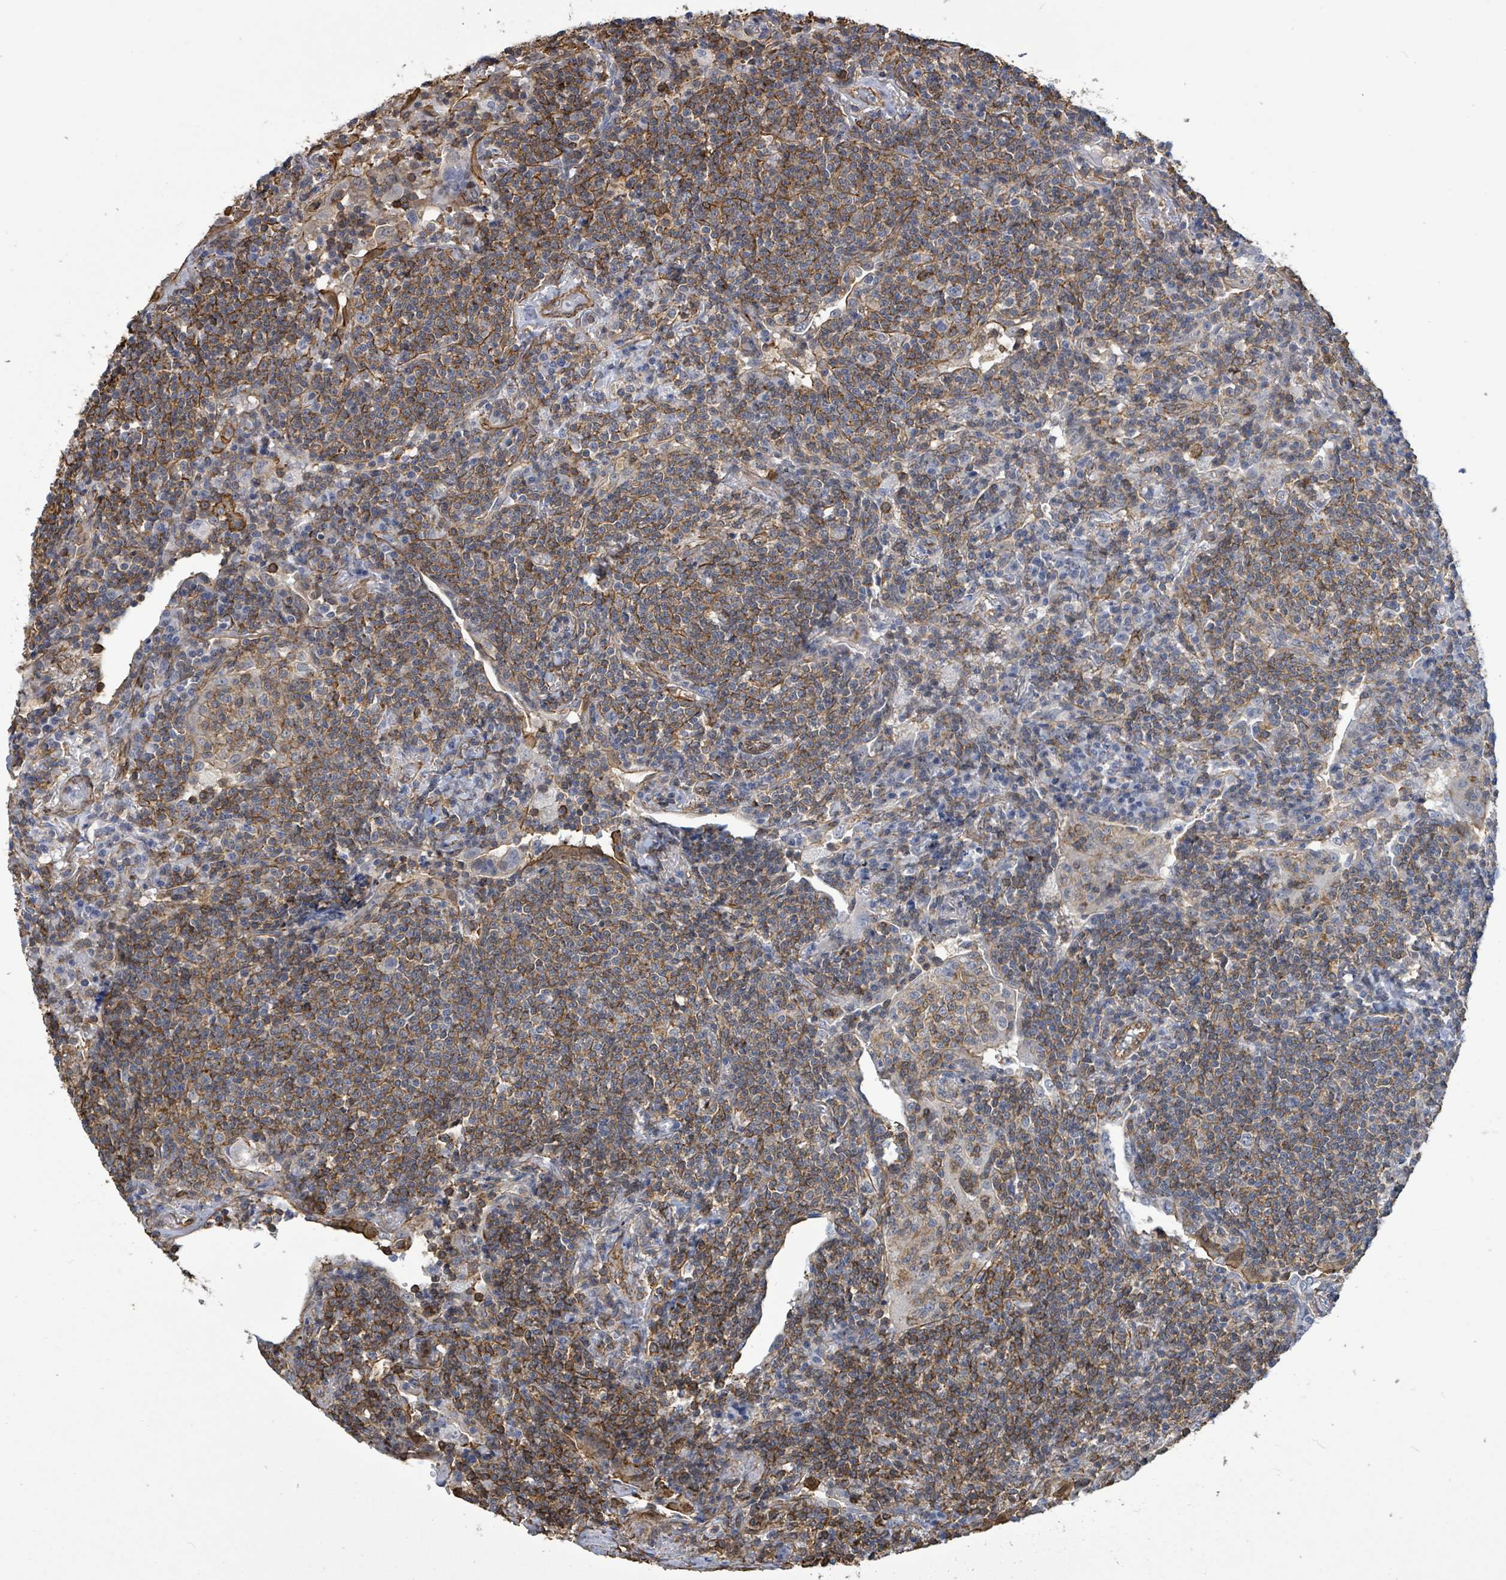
{"staining": {"intensity": "moderate", "quantity": ">75%", "location": "cytoplasmic/membranous"}, "tissue": "lymphoma", "cell_type": "Tumor cells", "image_type": "cancer", "snomed": [{"axis": "morphology", "description": "Malignant lymphoma, non-Hodgkin's type, Low grade"}, {"axis": "topography", "description": "Lung"}], "caption": "Protein expression analysis of human low-grade malignant lymphoma, non-Hodgkin's type reveals moderate cytoplasmic/membranous expression in about >75% of tumor cells.", "gene": "PRKRIP1", "patient": {"sex": "female", "age": 71}}